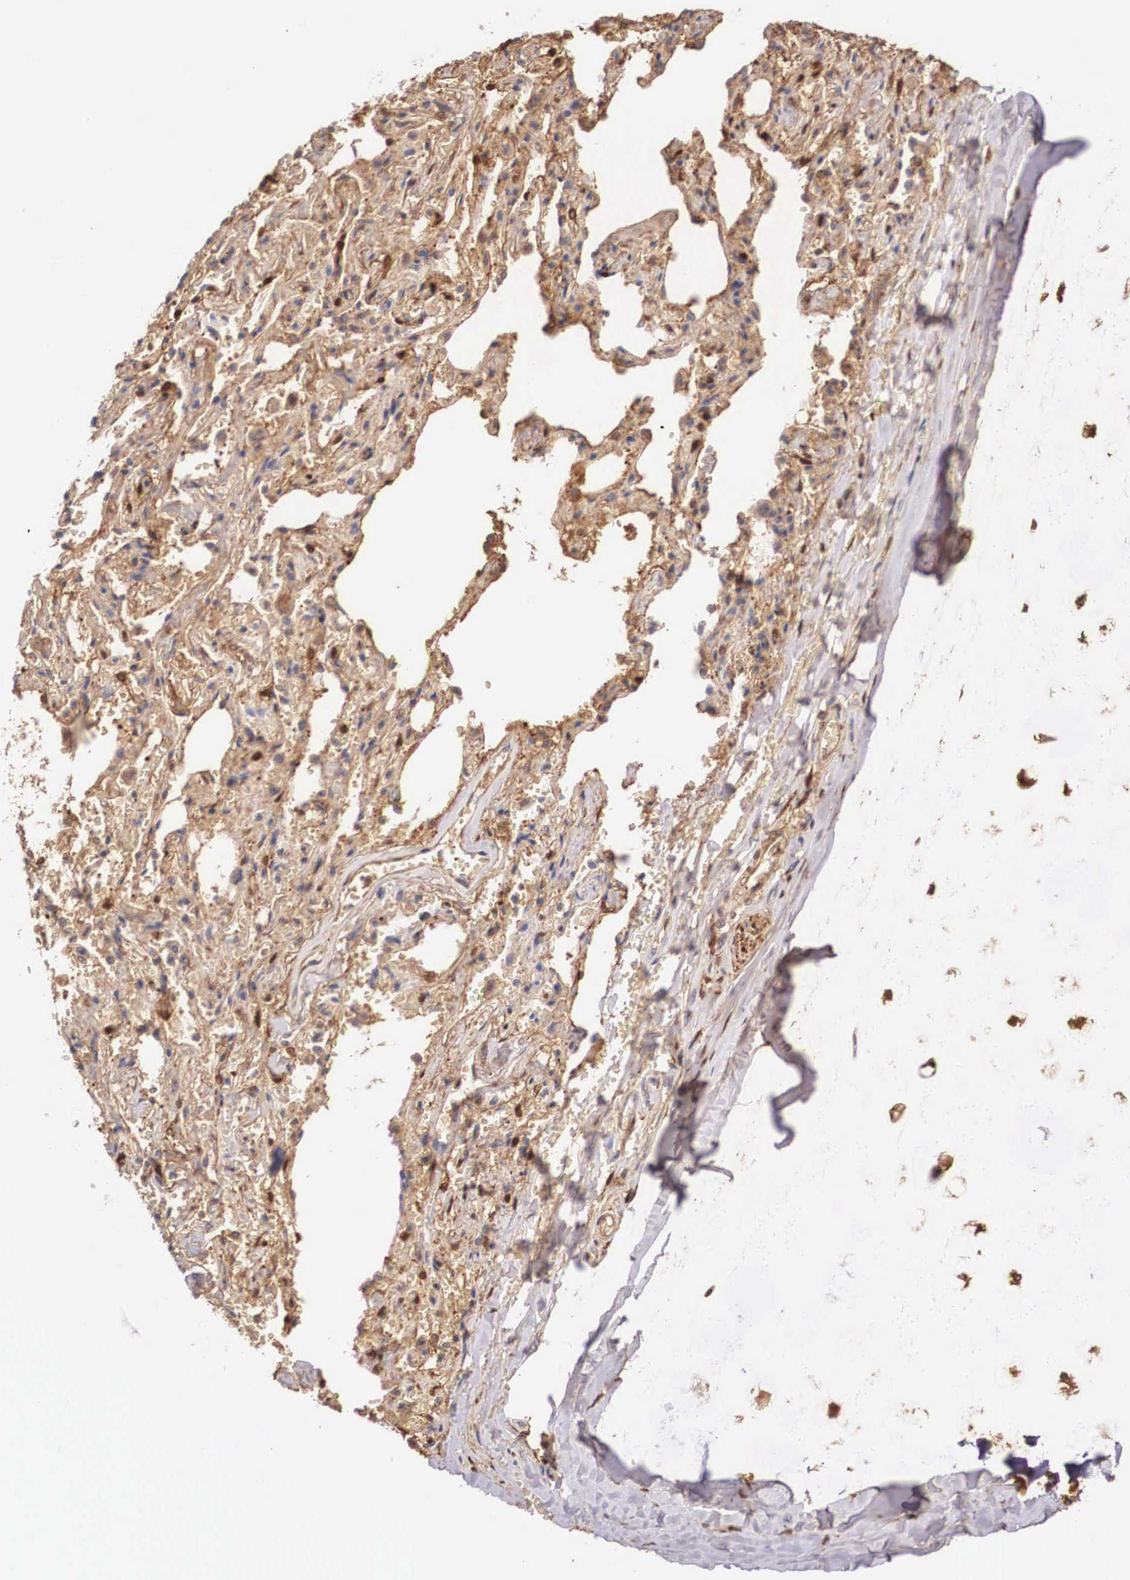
{"staining": {"intensity": "moderate", "quantity": ">75%", "location": "cytoplasmic/membranous,nuclear"}, "tissue": "adipose tissue", "cell_type": "Adipocytes", "image_type": "normal", "snomed": [{"axis": "morphology", "description": "Normal tissue, NOS"}, {"axis": "topography", "description": "Cartilage tissue"}, {"axis": "topography", "description": "Lung"}], "caption": "Immunohistochemical staining of normal human adipose tissue demonstrates moderate cytoplasmic/membranous,nuclear protein positivity in about >75% of adipocytes. Nuclei are stained in blue.", "gene": "LGALS1", "patient": {"sex": "male", "age": 65}}